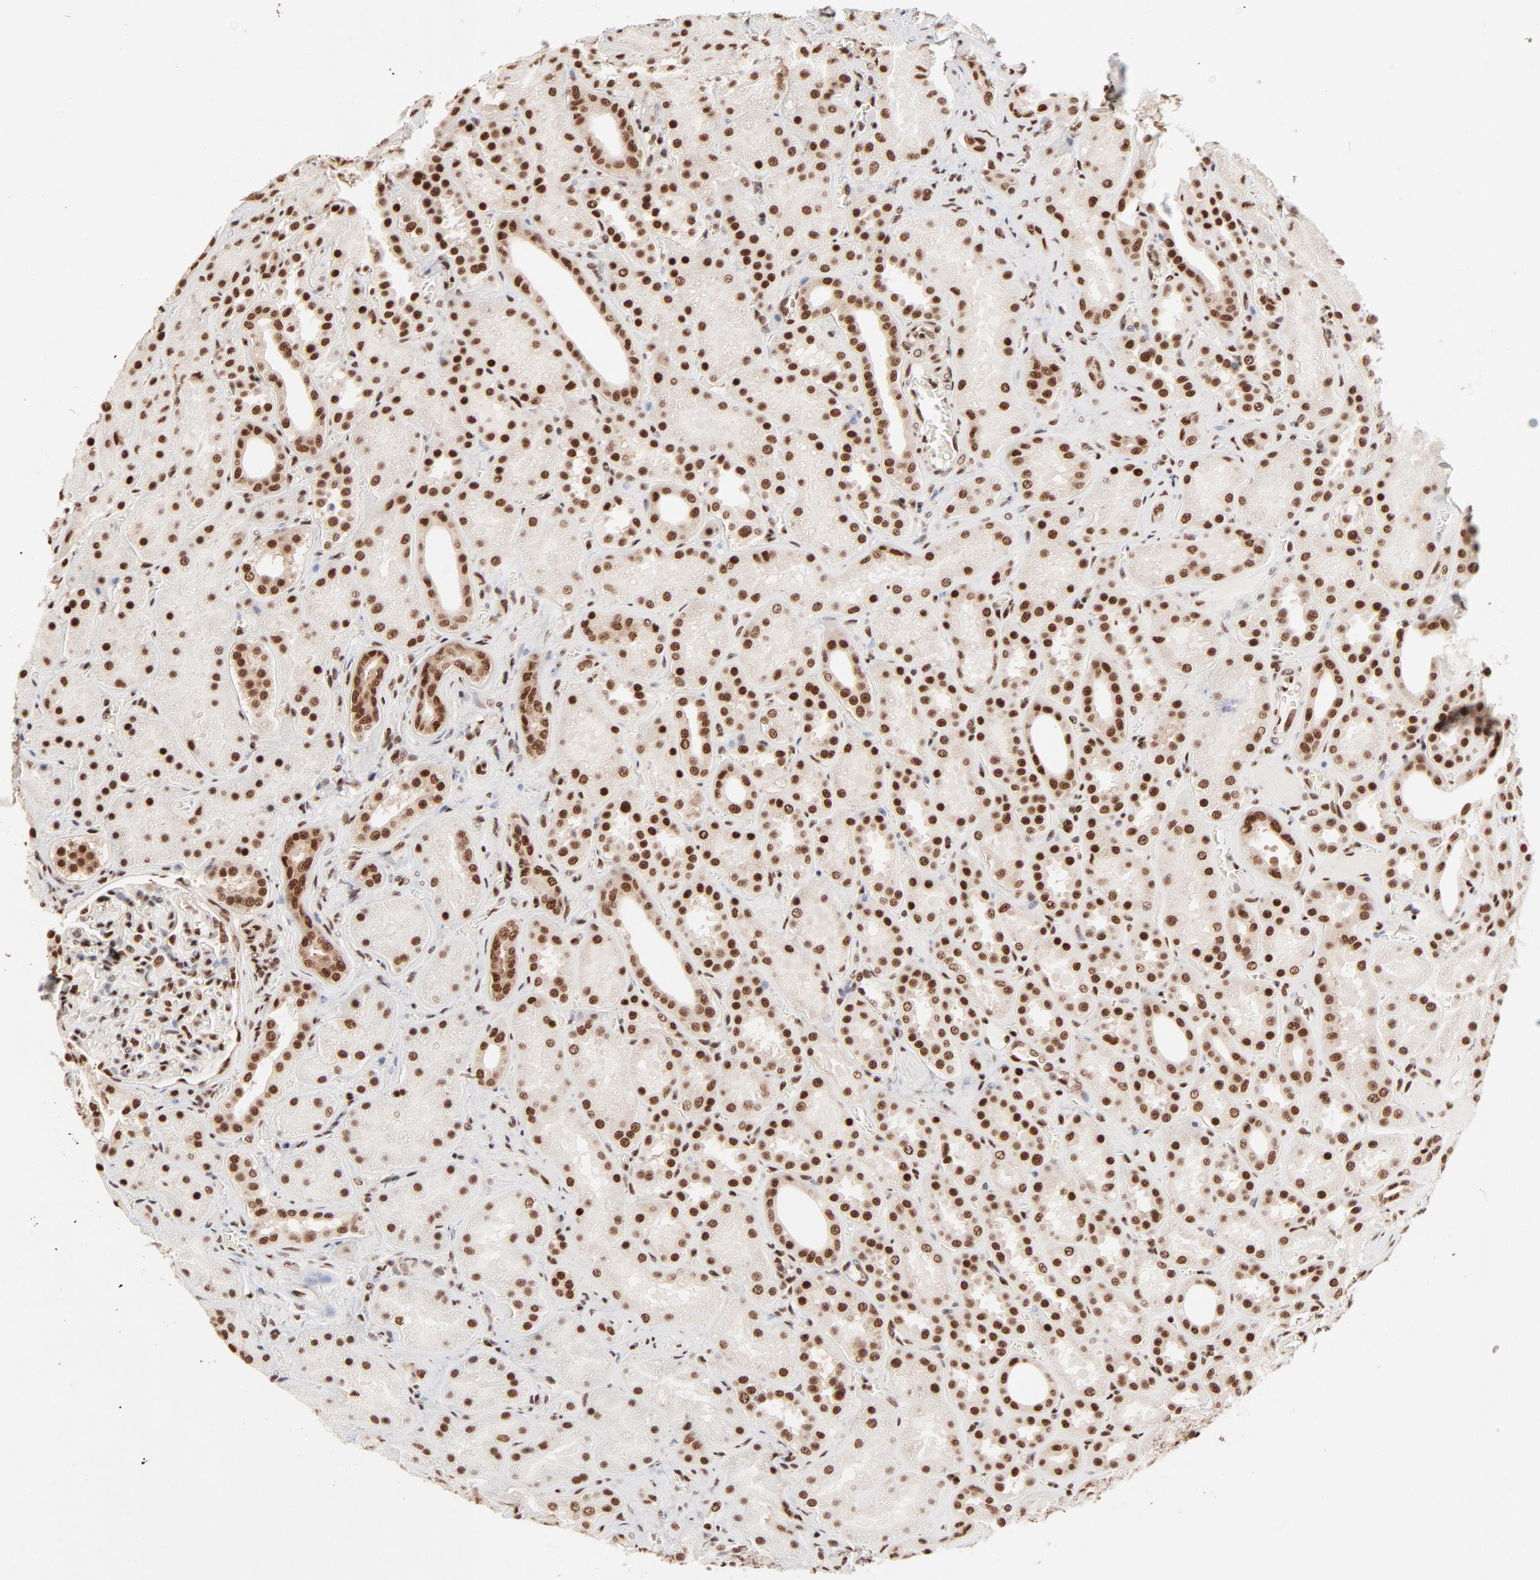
{"staining": {"intensity": "strong", "quantity": ">75%", "location": "nuclear"}, "tissue": "kidney", "cell_type": "Cells in glomeruli", "image_type": "normal", "snomed": [{"axis": "morphology", "description": "Normal tissue, NOS"}, {"axis": "topography", "description": "Kidney"}], "caption": "Human kidney stained with a brown dye displays strong nuclear positive expression in approximately >75% of cells in glomeruli.", "gene": "TARDBP", "patient": {"sex": "male", "age": 28}}